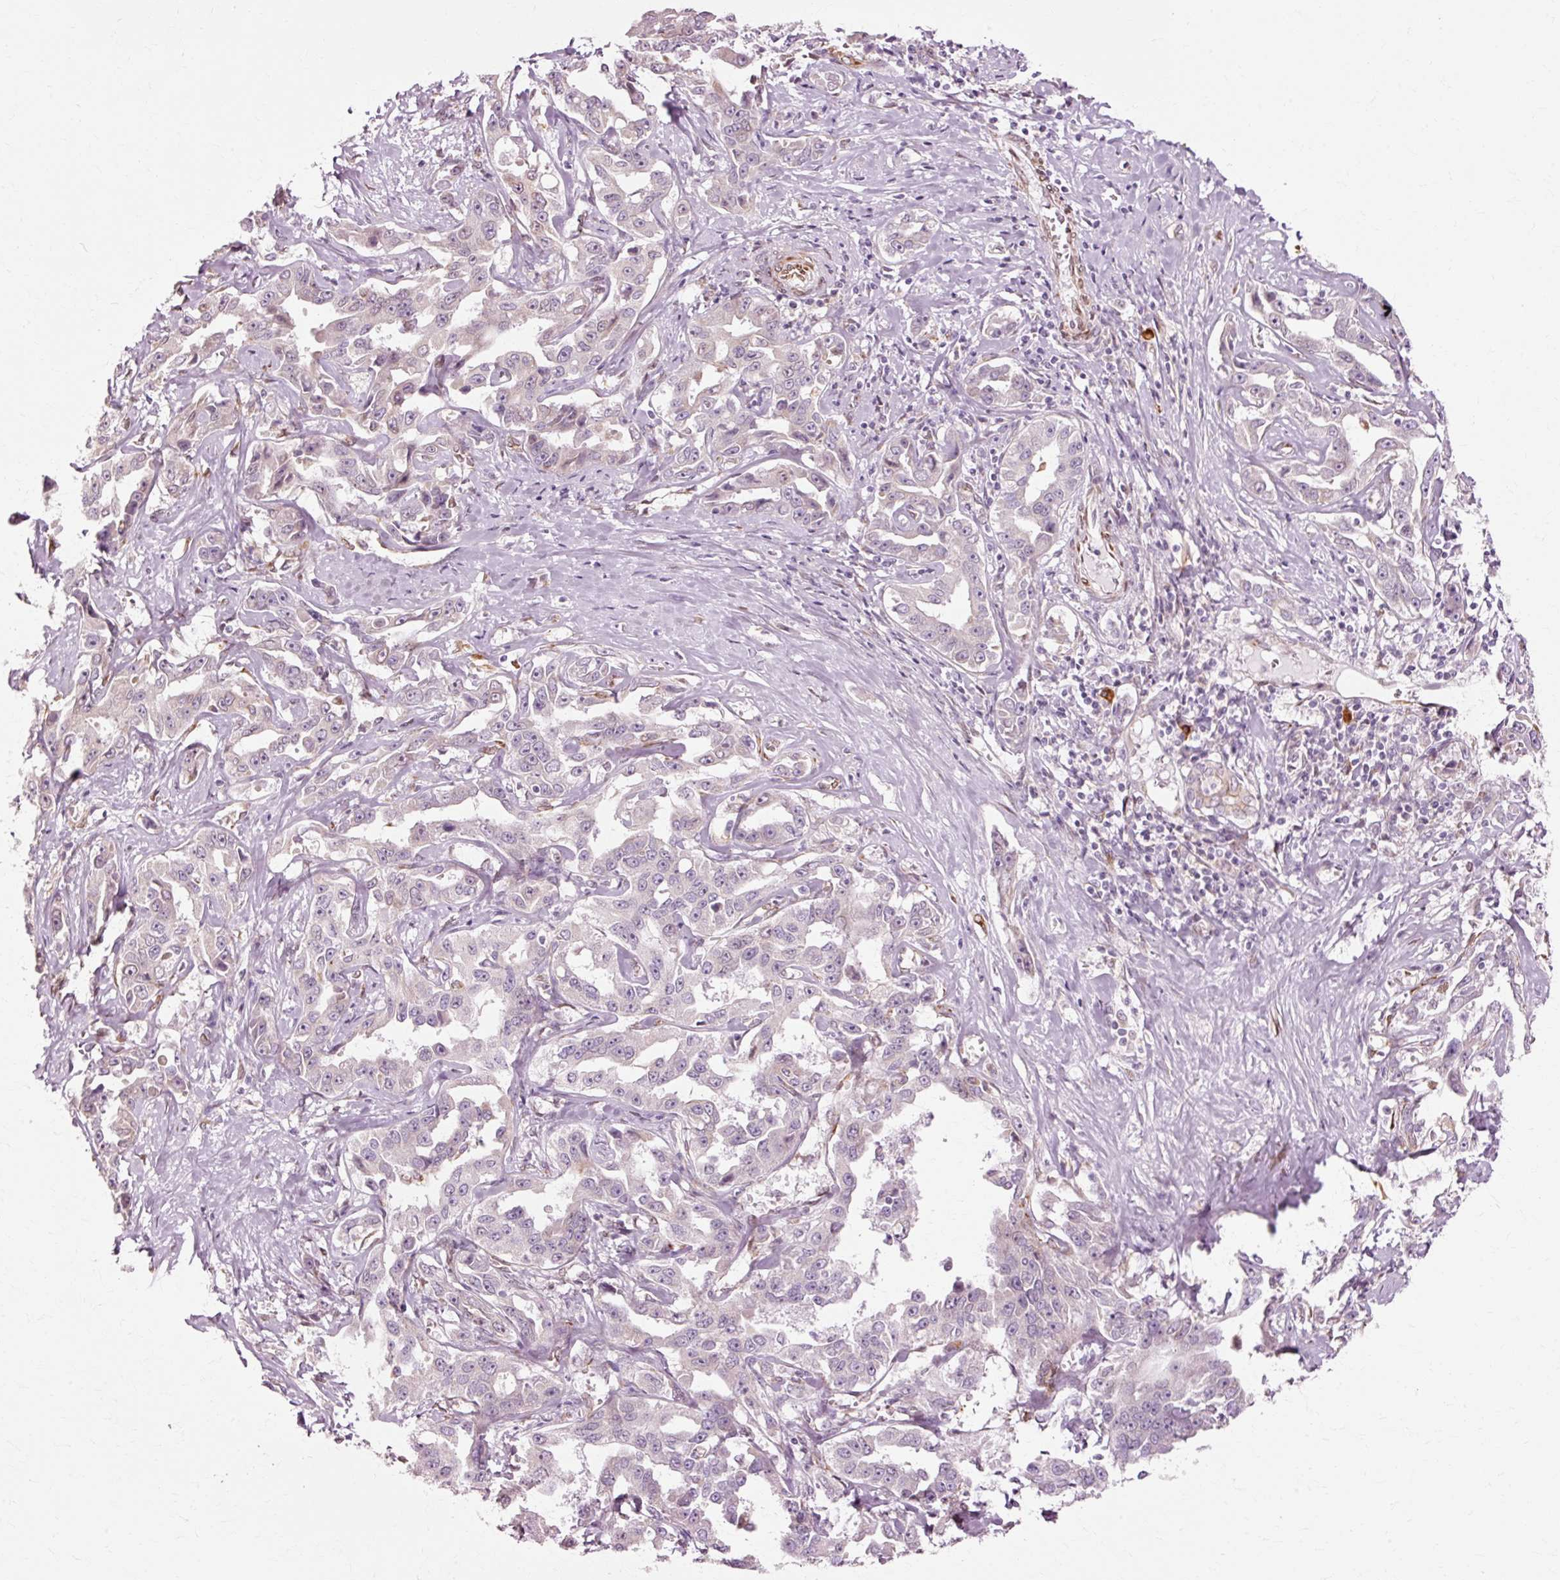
{"staining": {"intensity": "negative", "quantity": "none", "location": "none"}, "tissue": "liver cancer", "cell_type": "Tumor cells", "image_type": "cancer", "snomed": [{"axis": "morphology", "description": "Cholangiocarcinoma"}, {"axis": "topography", "description": "Liver"}], "caption": "DAB (3,3'-diaminobenzidine) immunohistochemical staining of liver cancer demonstrates no significant positivity in tumor cells.", "gene": "RGPD5", "patient": {"sex": "male", "age": 59}}